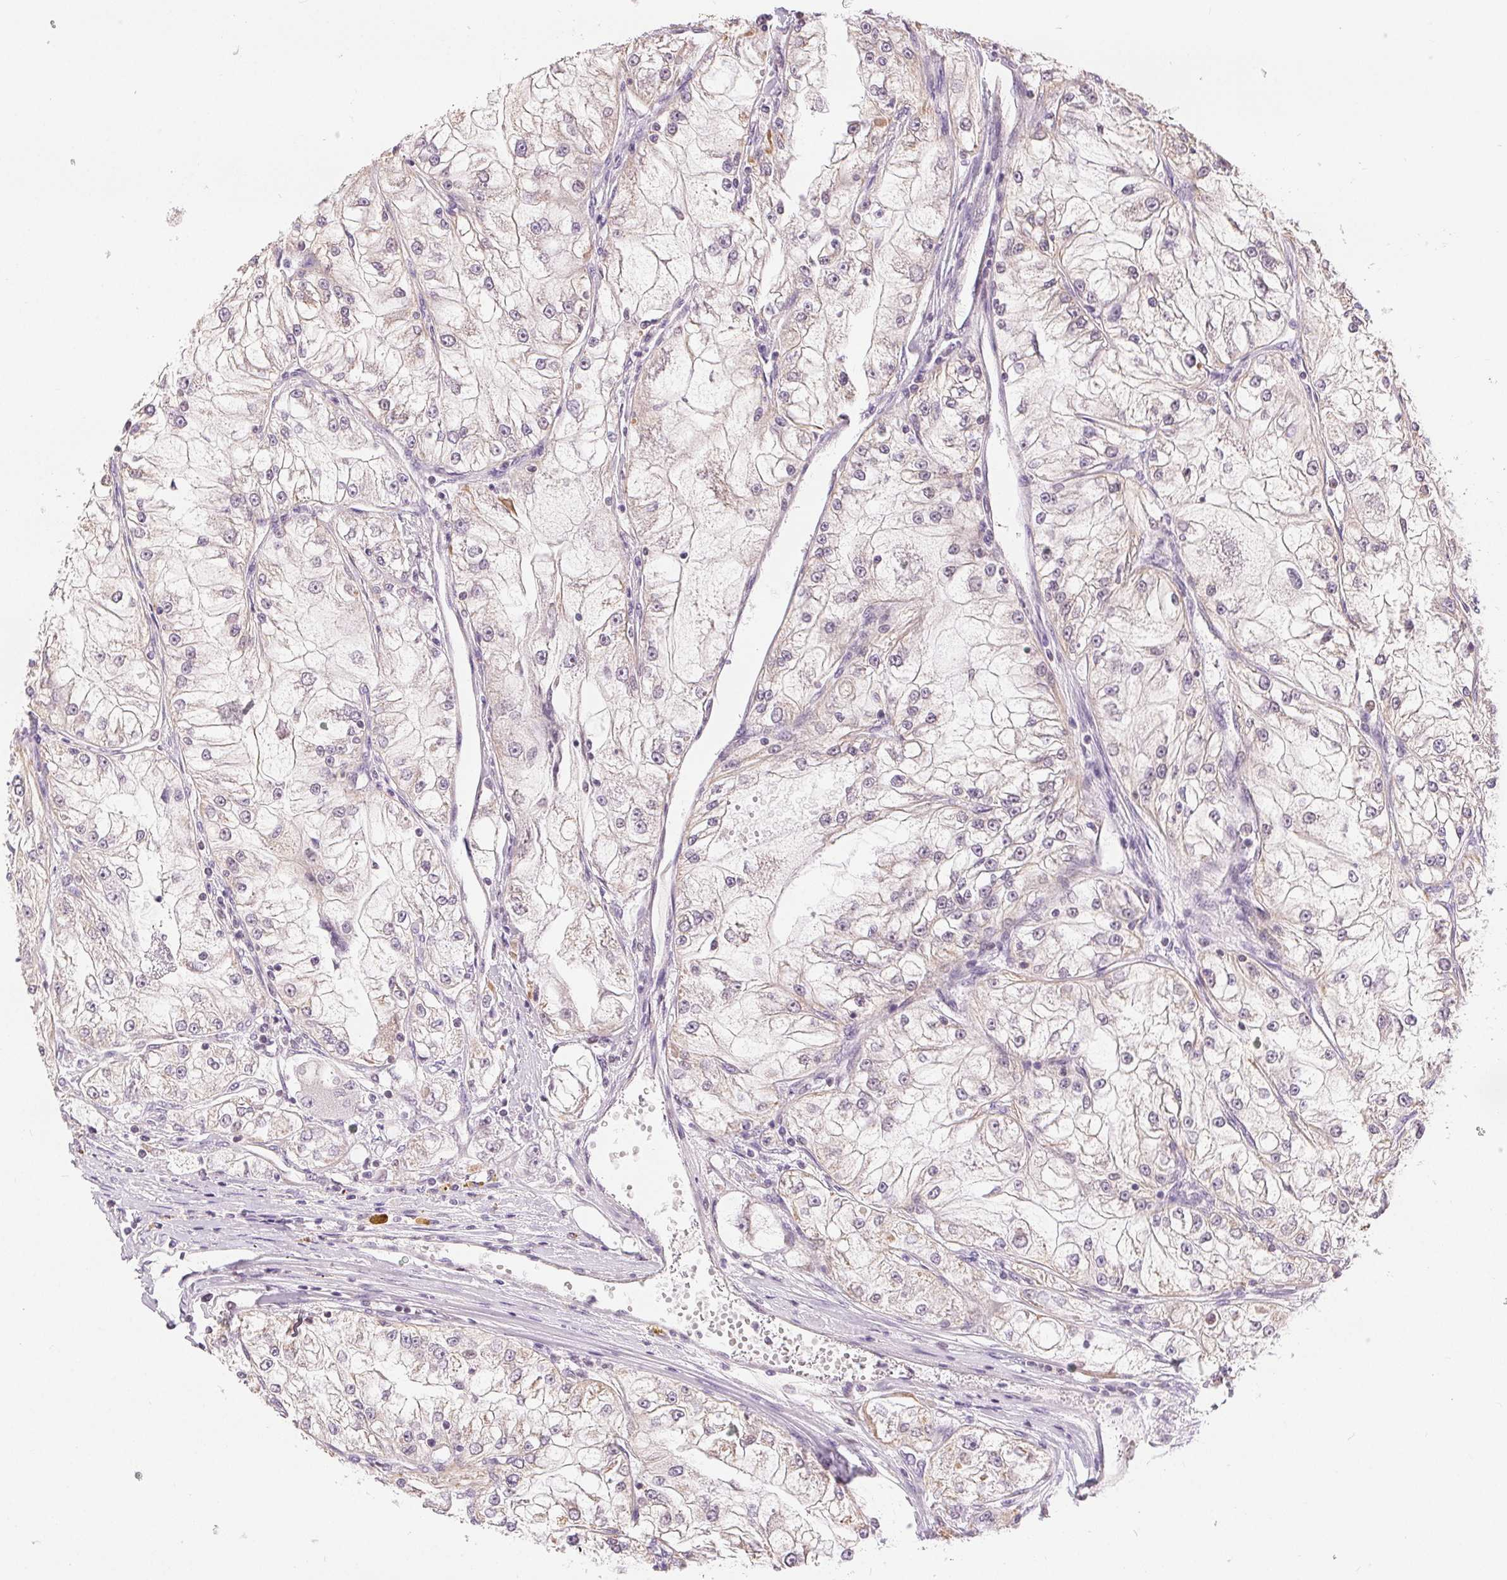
{"staining": {"intensity": "negative", "quantity": "none", "location": "none"}, "tissue": "renal cancer", "cell_type": "Tumor cells", "image_type": "cancer", "snomed": [{"axis": "morphology", "description": "Adenocarcinoma, NOS"}, {"axis": "topography", "description": "Kidney"}], "caption": "Protein analysis of renal cancer exhibits no significant expression in tumor cells. (Brightfield microscopy of DAB (3,3'-diaminobenzidine) immunohistochemistry (IHC) at high magnification).", "gene": "POU2F2", "patient": {"sex": "female", "age": 72}}